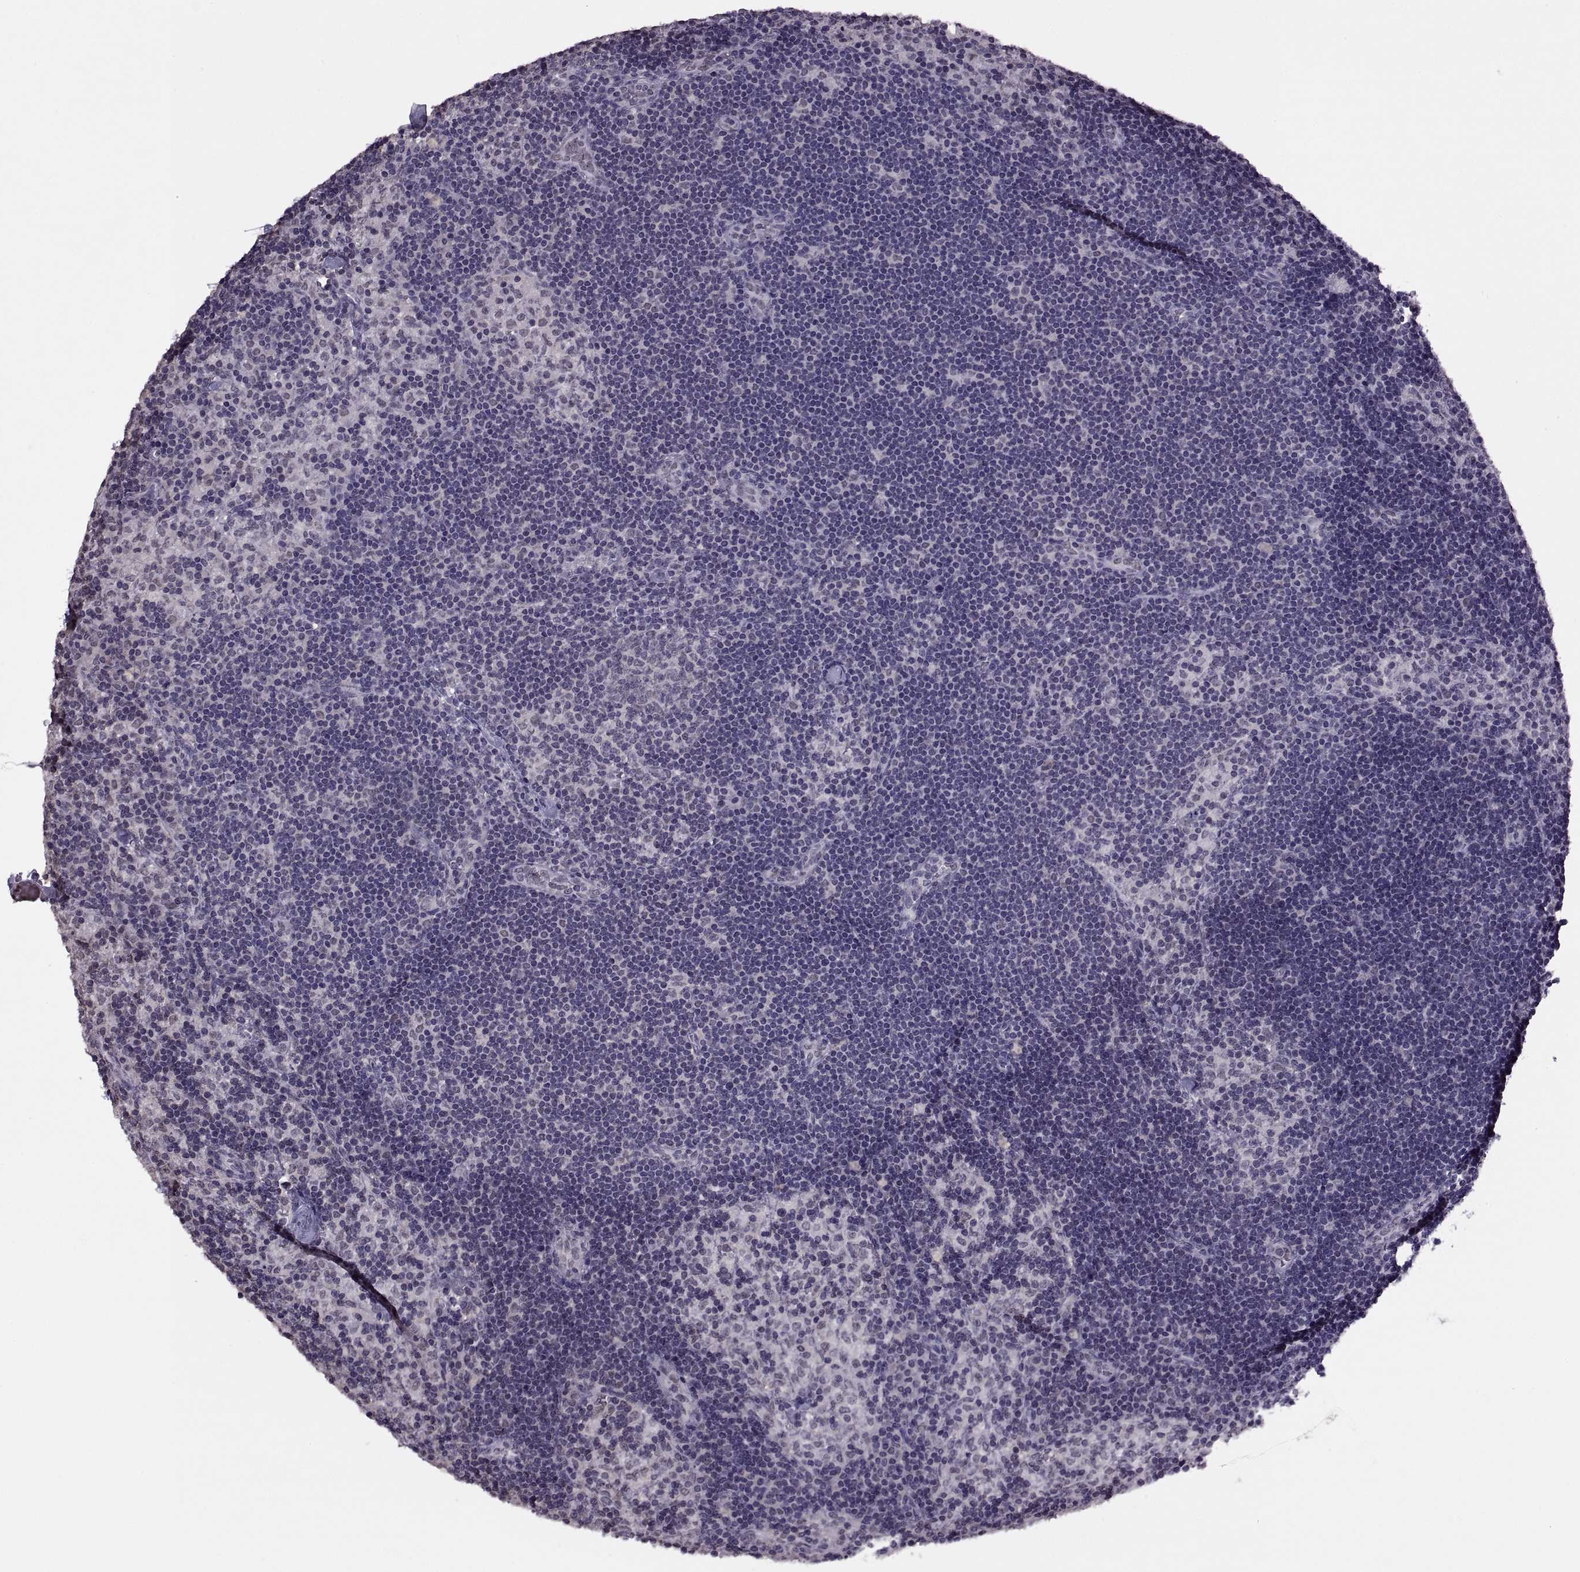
{"staining": {"intensity": "negative", "quantity": "none", "location": "none"}, "tissue": "lymph node", "cell_type": "Germinal center cells", "image_type": "normal", "snomed": [{"axis": "morphology", "description": "Normal tissue, NOS"}, {"axis": "topography", "description": "Lymph node"}], "caption": "This is an IHC micrograph of unremarkable lymph node. There is no positivity in germinal center cells.", "gene": "INTS3", "patient": {"sex": "female", "age": 52}}